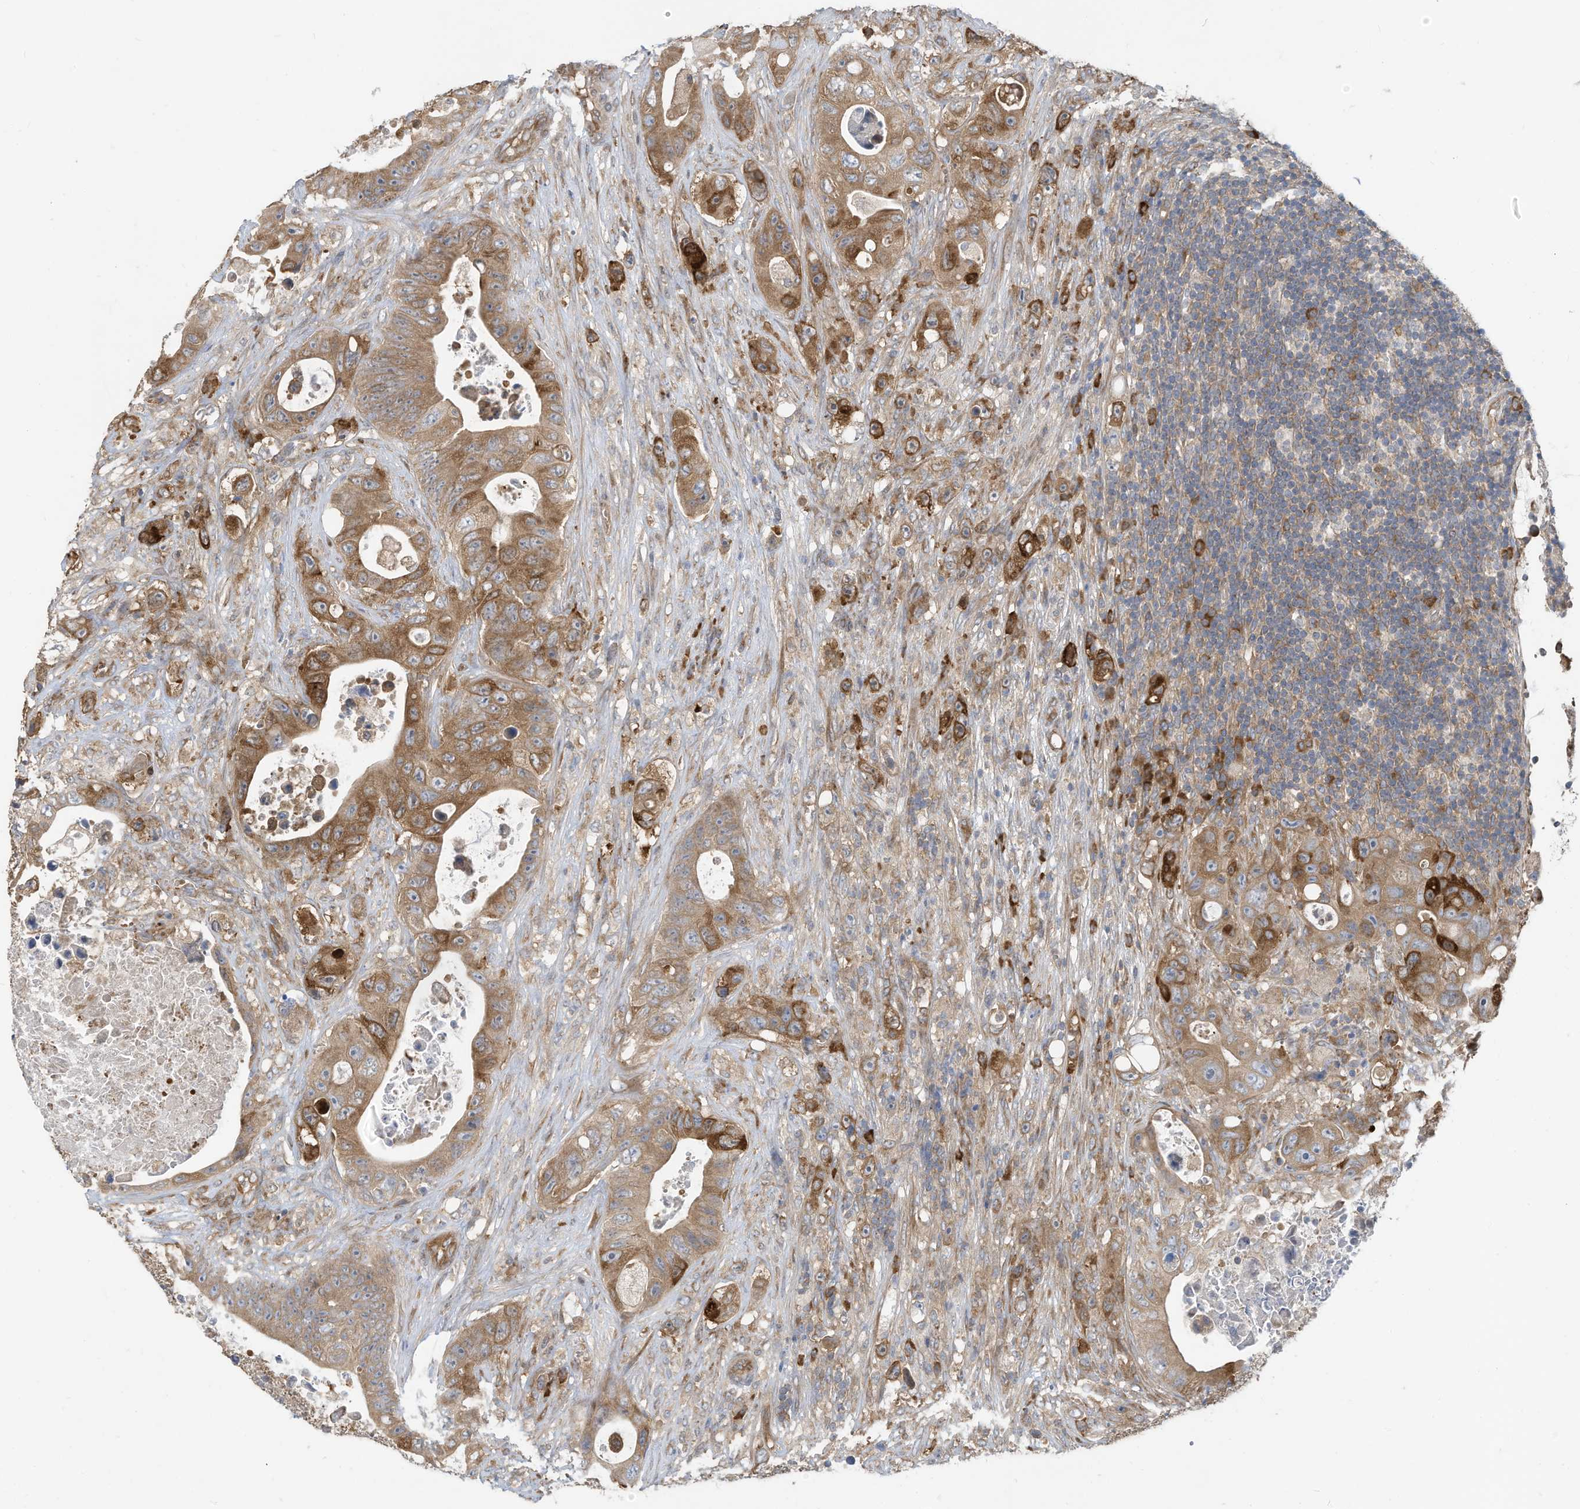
{"staining": {"intensity": "moderate", "quantity": ">75%", "location": "cytoplasmic/membranous"}, "tissue": "colorectal cancer", "cell_type": "Tumor cells", "image_type": "cancer", "snomed": [{"axis": "morphology", "description": "Adenocarcinoma, NOS"}, {"axis": "topography", "description": "Colon"}], "caption": "Immunohistochemistry (IHC) of colorectal cancer (adenocarcinoma) shows medium levels of moderate cytoplasmic/membranous staining in about >75% of tumor cells.", "gene": "USE1", "patient": {"sex": "female", "age": 46}}